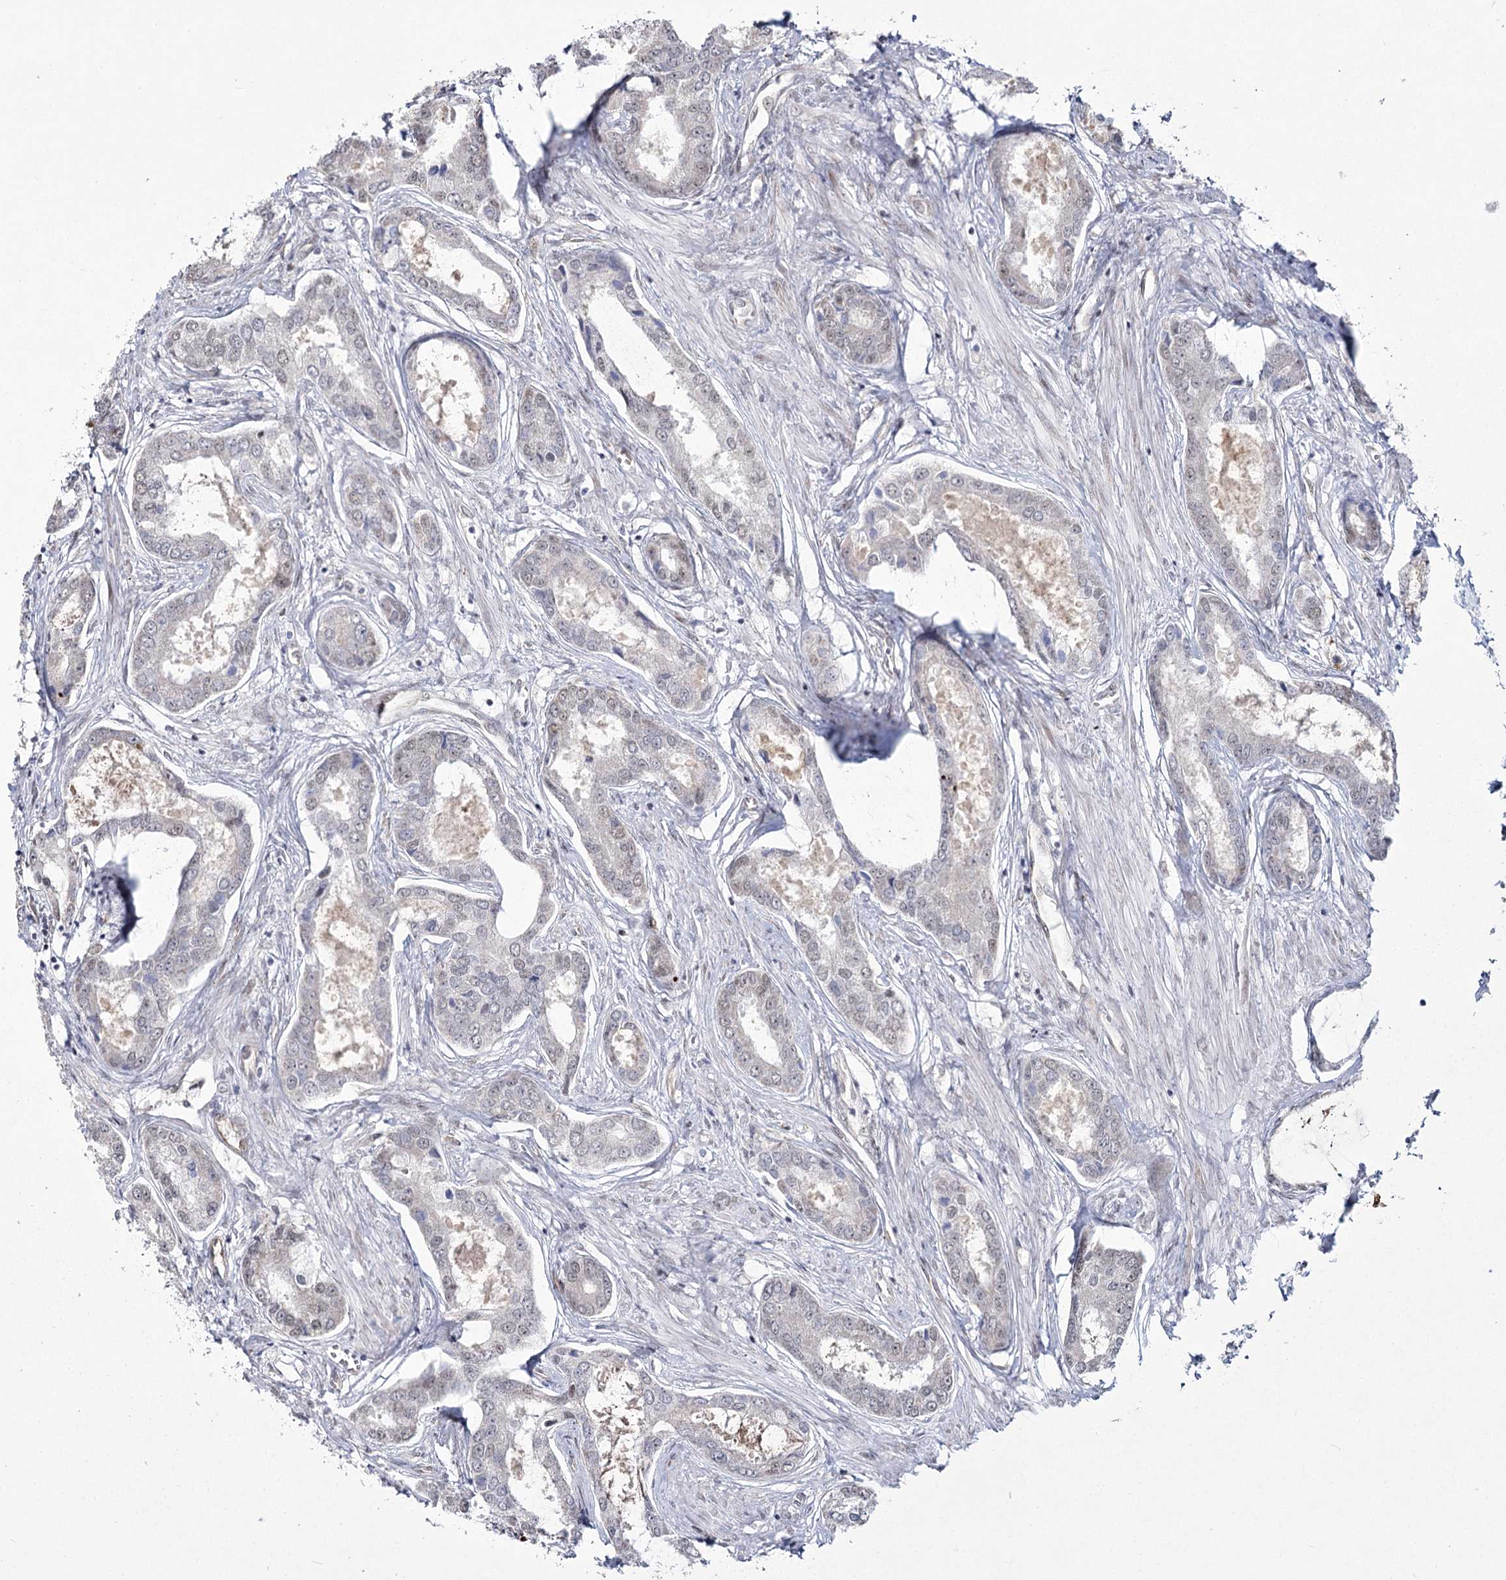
{"staining": {"intensity": "weak", "quantity": "<25%", "location": "nuclear"}, "tissue": "prostate cancer", "cell_type": "Tumor cells", "image_type": "cancer", "snomed": [{"axis": "morphology", "description": "Adenocarcinoma, Low grade"}, {"axis": "topography", "description": "Prostate"}], "caption": "Human prostate cancer stained for a protein using immunohistochemistry (IHC) displays no staining in tumor cells.", "gene": "YBX3", "patient": {"sex": "male", "age": 68}}